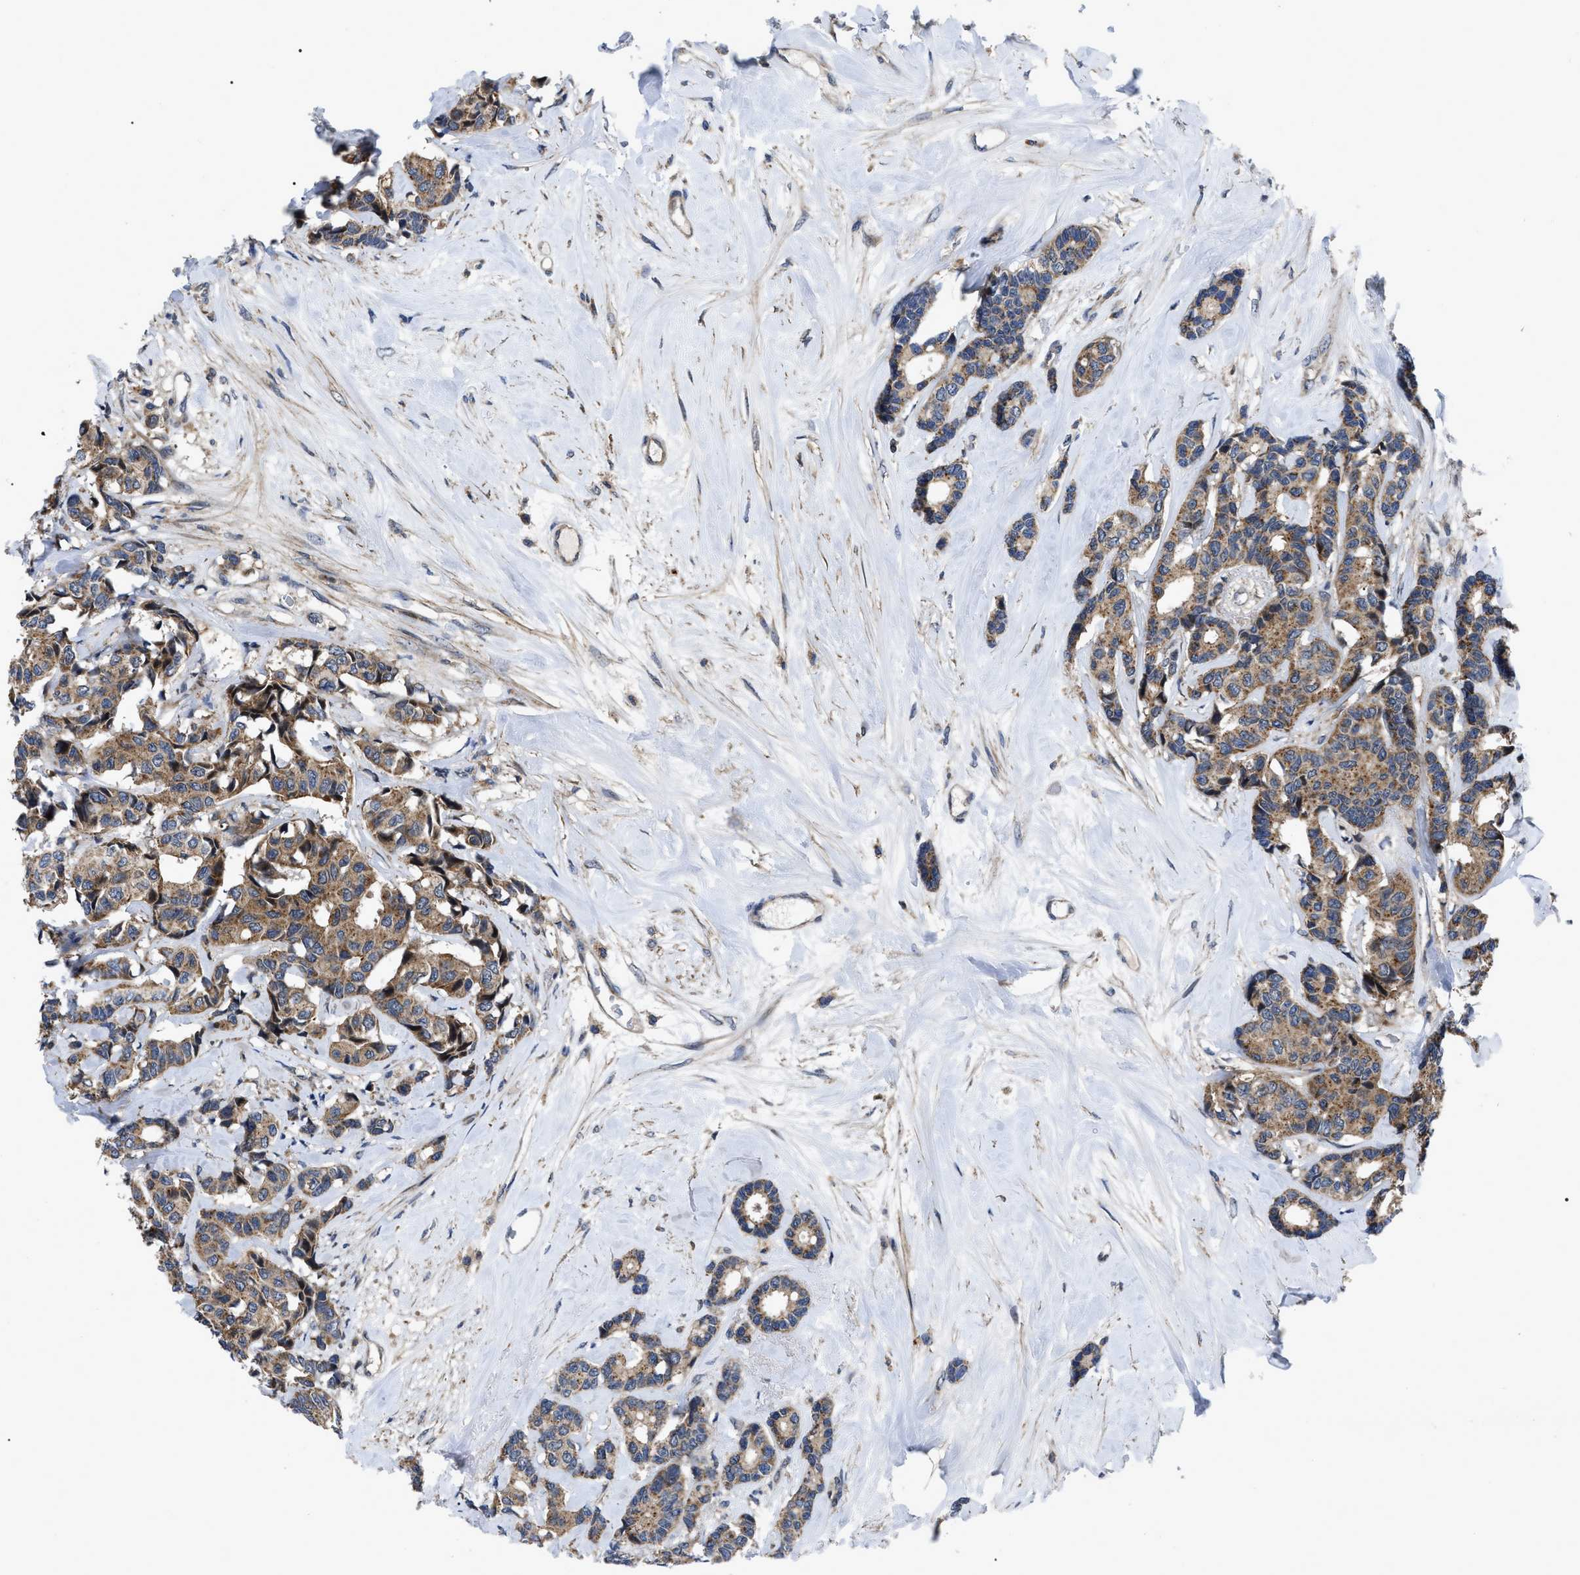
{"staining": {"intensity": "moderate", "quantity": ">75%", "location": "cytoplasmic/membranous"}, "tissue": "breast cancer", "cell_type": "Tumor cells", "image_type": "cancer", "snomed": [{"axis": "morphology", "description": "Duct carcinoma"}, {"axis": "topography", "description": "Breast"}], "caption": "Immunohistochemical staining of breast cancer demonstrates medium levels of moderate cytoplasmic/membranous positivity in about >75% of tumor cells.", "gene": "PPWD1", "patient": {"sex": "female", "age": 87}}